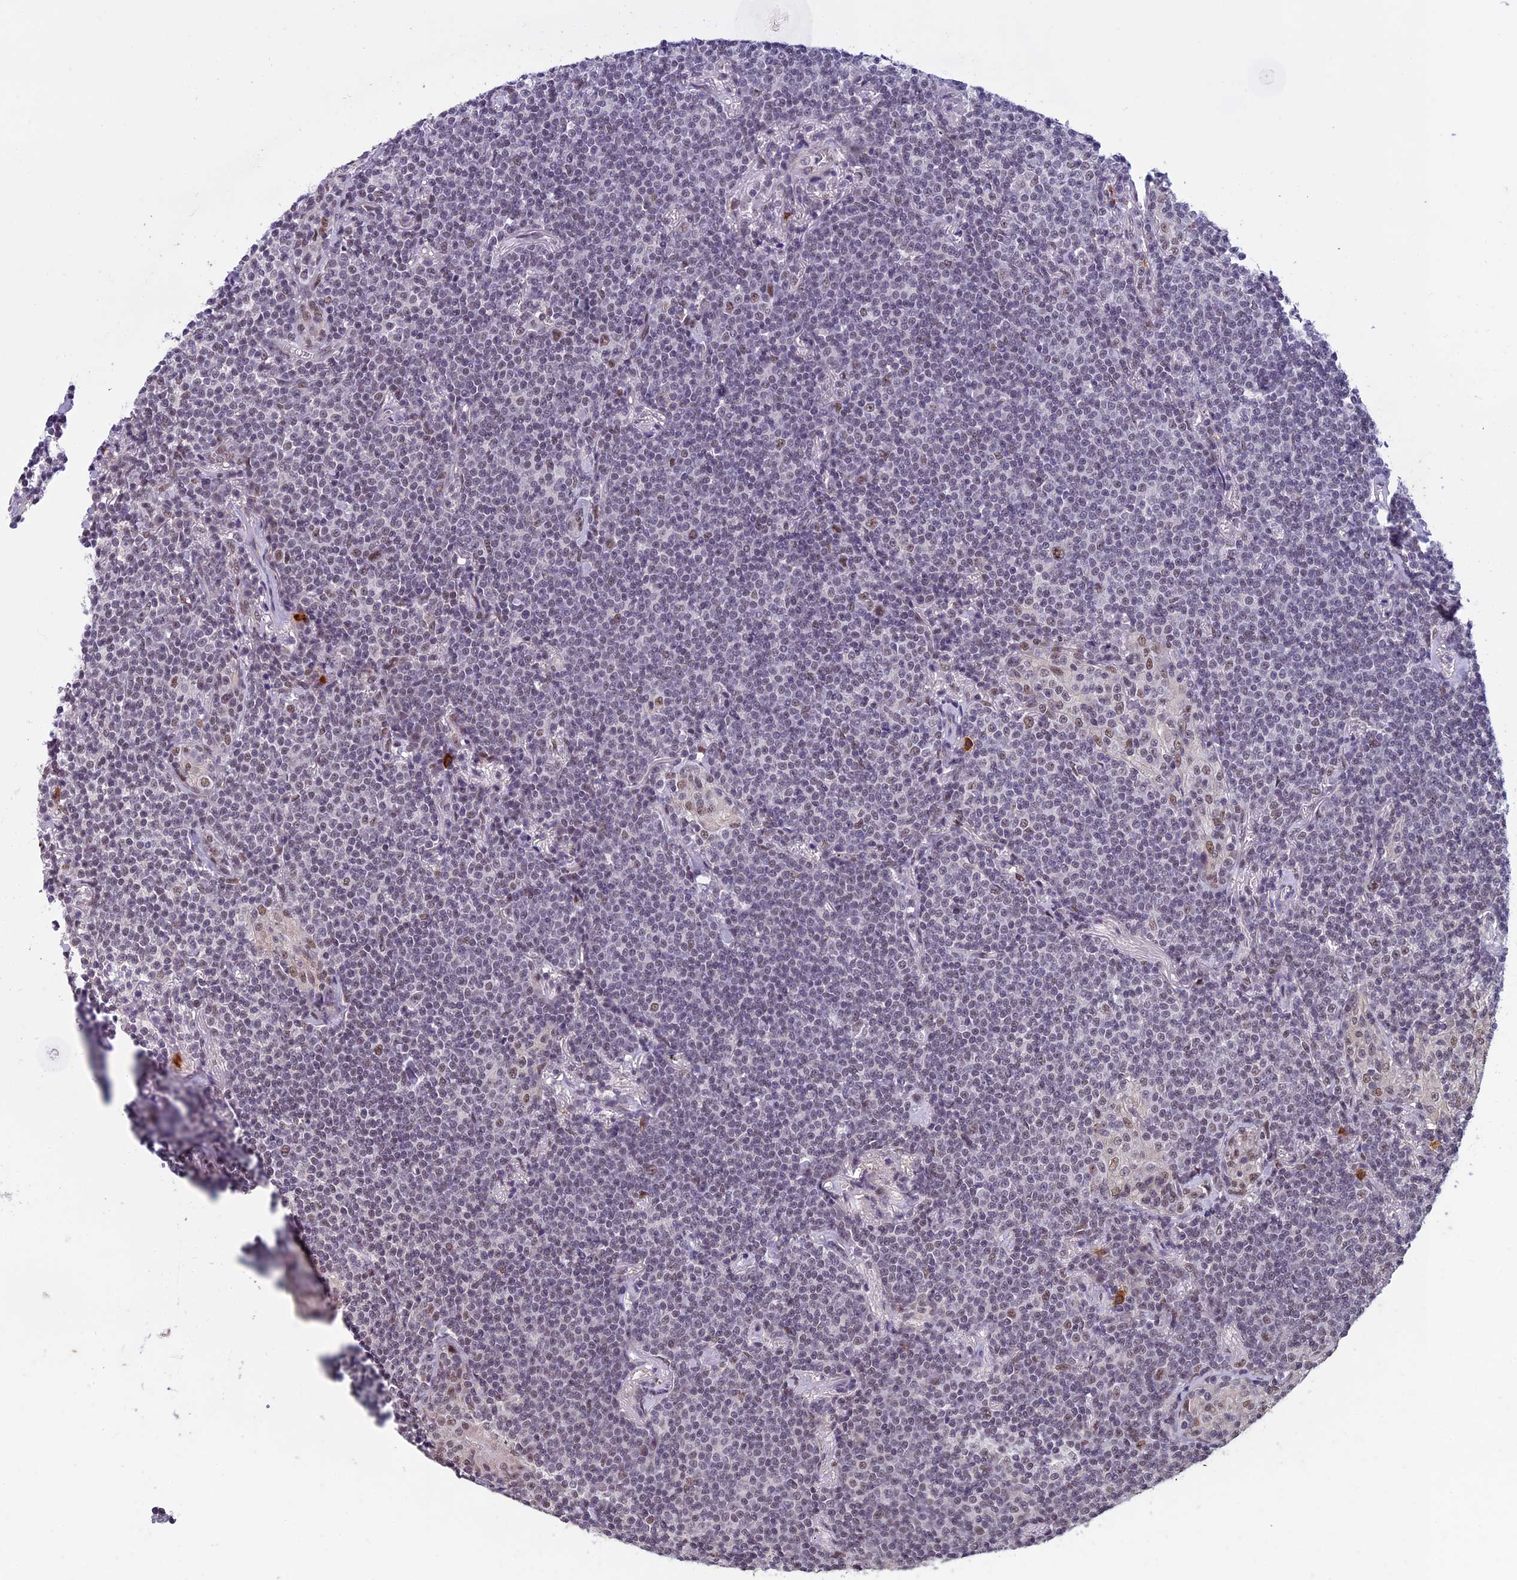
{"staining": {"intensity": "weak", "quantity": "<25%", "location": "nuclear"}, "tissue": "lymphoma", "cell_type": "Tumor cells", "image_type": "cancer", "snomed": [{"axis": "morphology", "description": "Malignant lymphoma, non-Hodgkin's type, Low grade"}, {"axis": "topography", "description": "Lung"}], "caption": "This is an immunohistochemistry photomicrograph of human lymphoma. There is no staining in tumor cells.", "gene": "RNF40", "patient": {"sex": "female", "age": 71}}